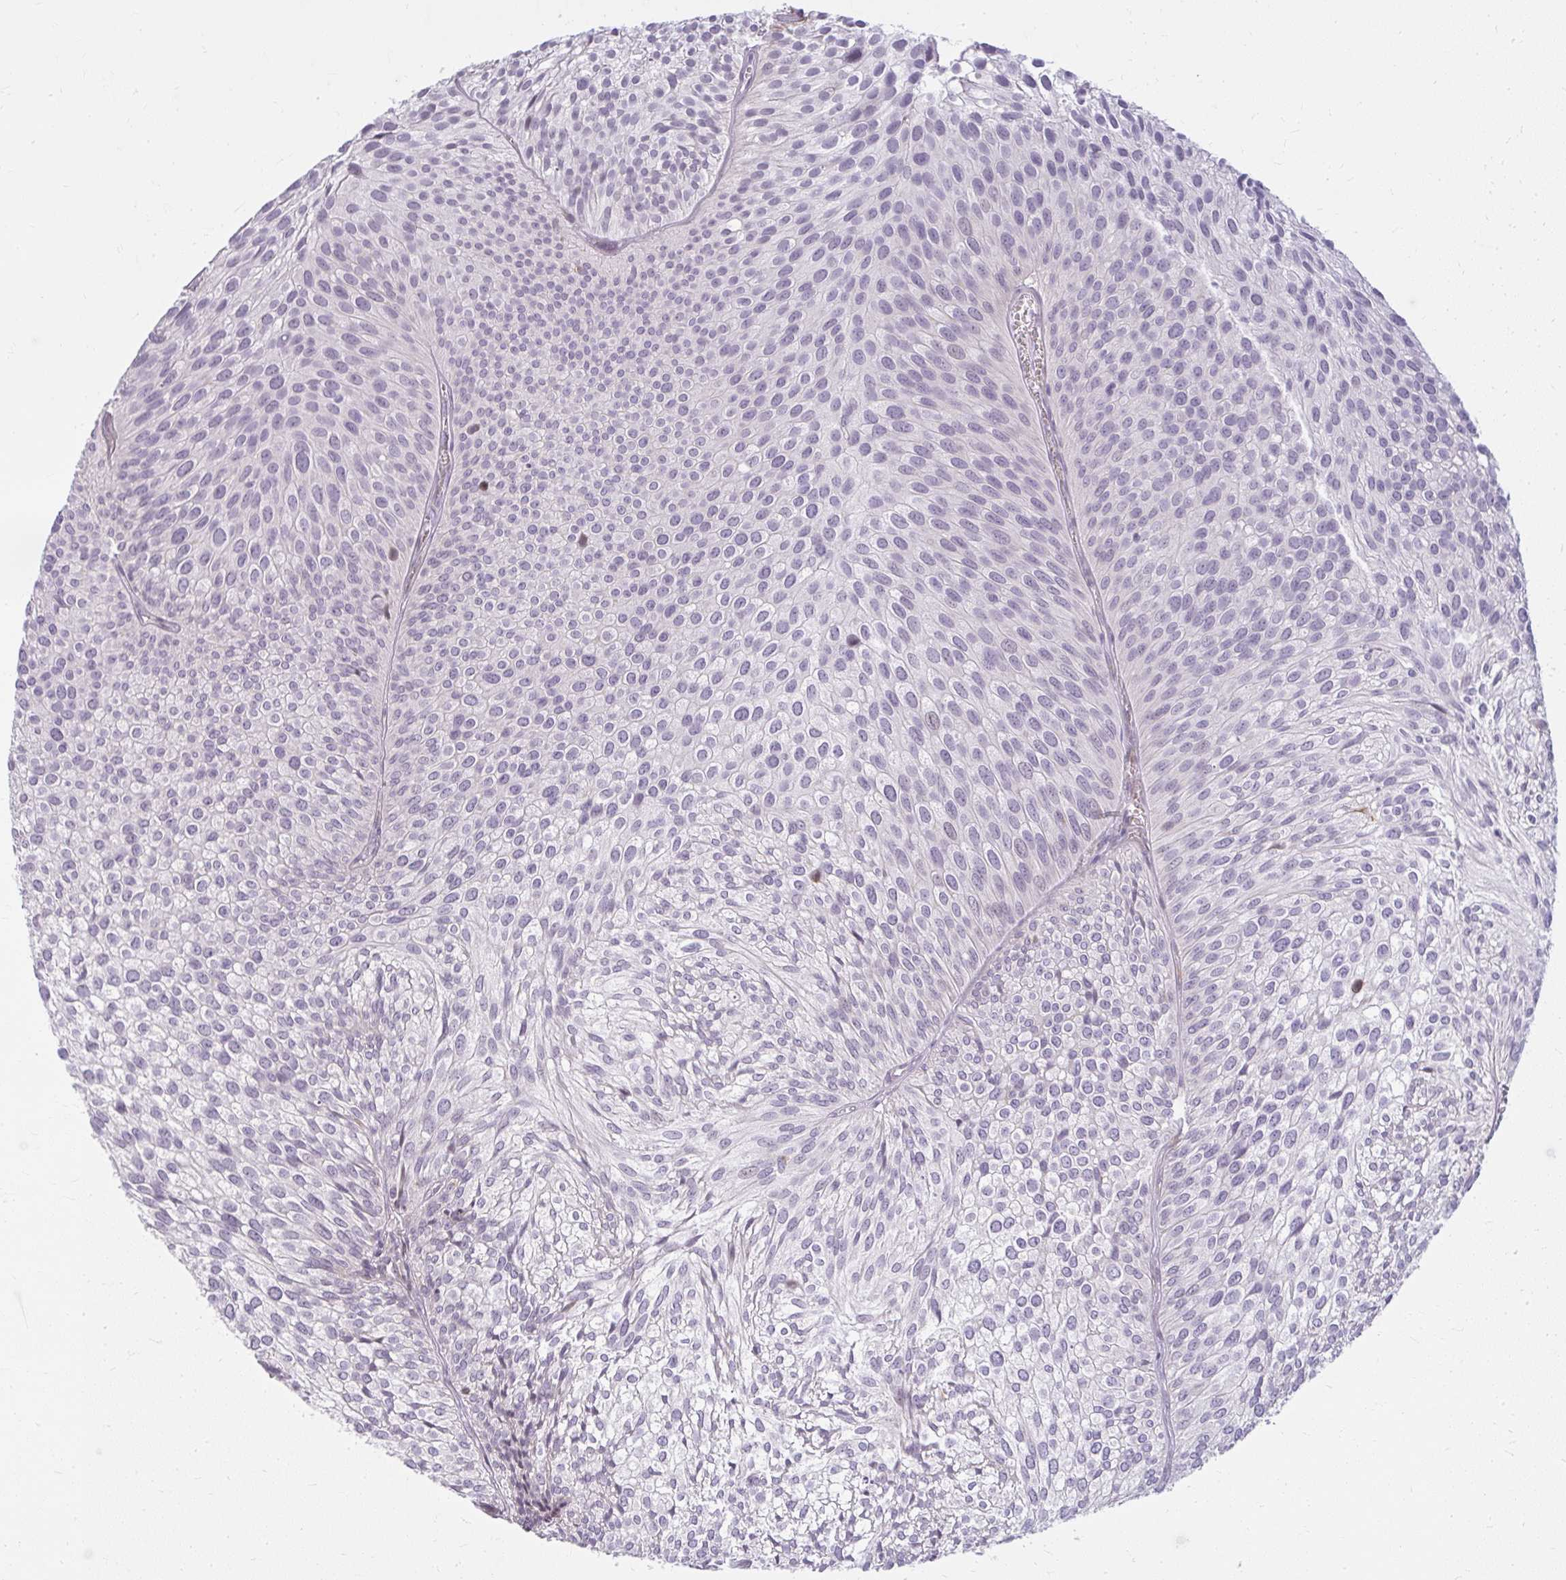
{"staining": {"intensity": "negative", "quantity": "none", "location": "none"}, "tissue": "urothelial cancer", "cell_type": "Tumor cells", "image_type": "cancer", "snomed": [{"axis": "morphology", "description": "Urothelial carcinoma, Low grade"}, {"axis": "topography", "description": "Urinary bladder"}], "caption": "Tumor cells show no significant protein staining in low-grade urothelial carcinoma.", "gene": "ZFYVE26", "patient": {"sex": "male", "age": 91}}